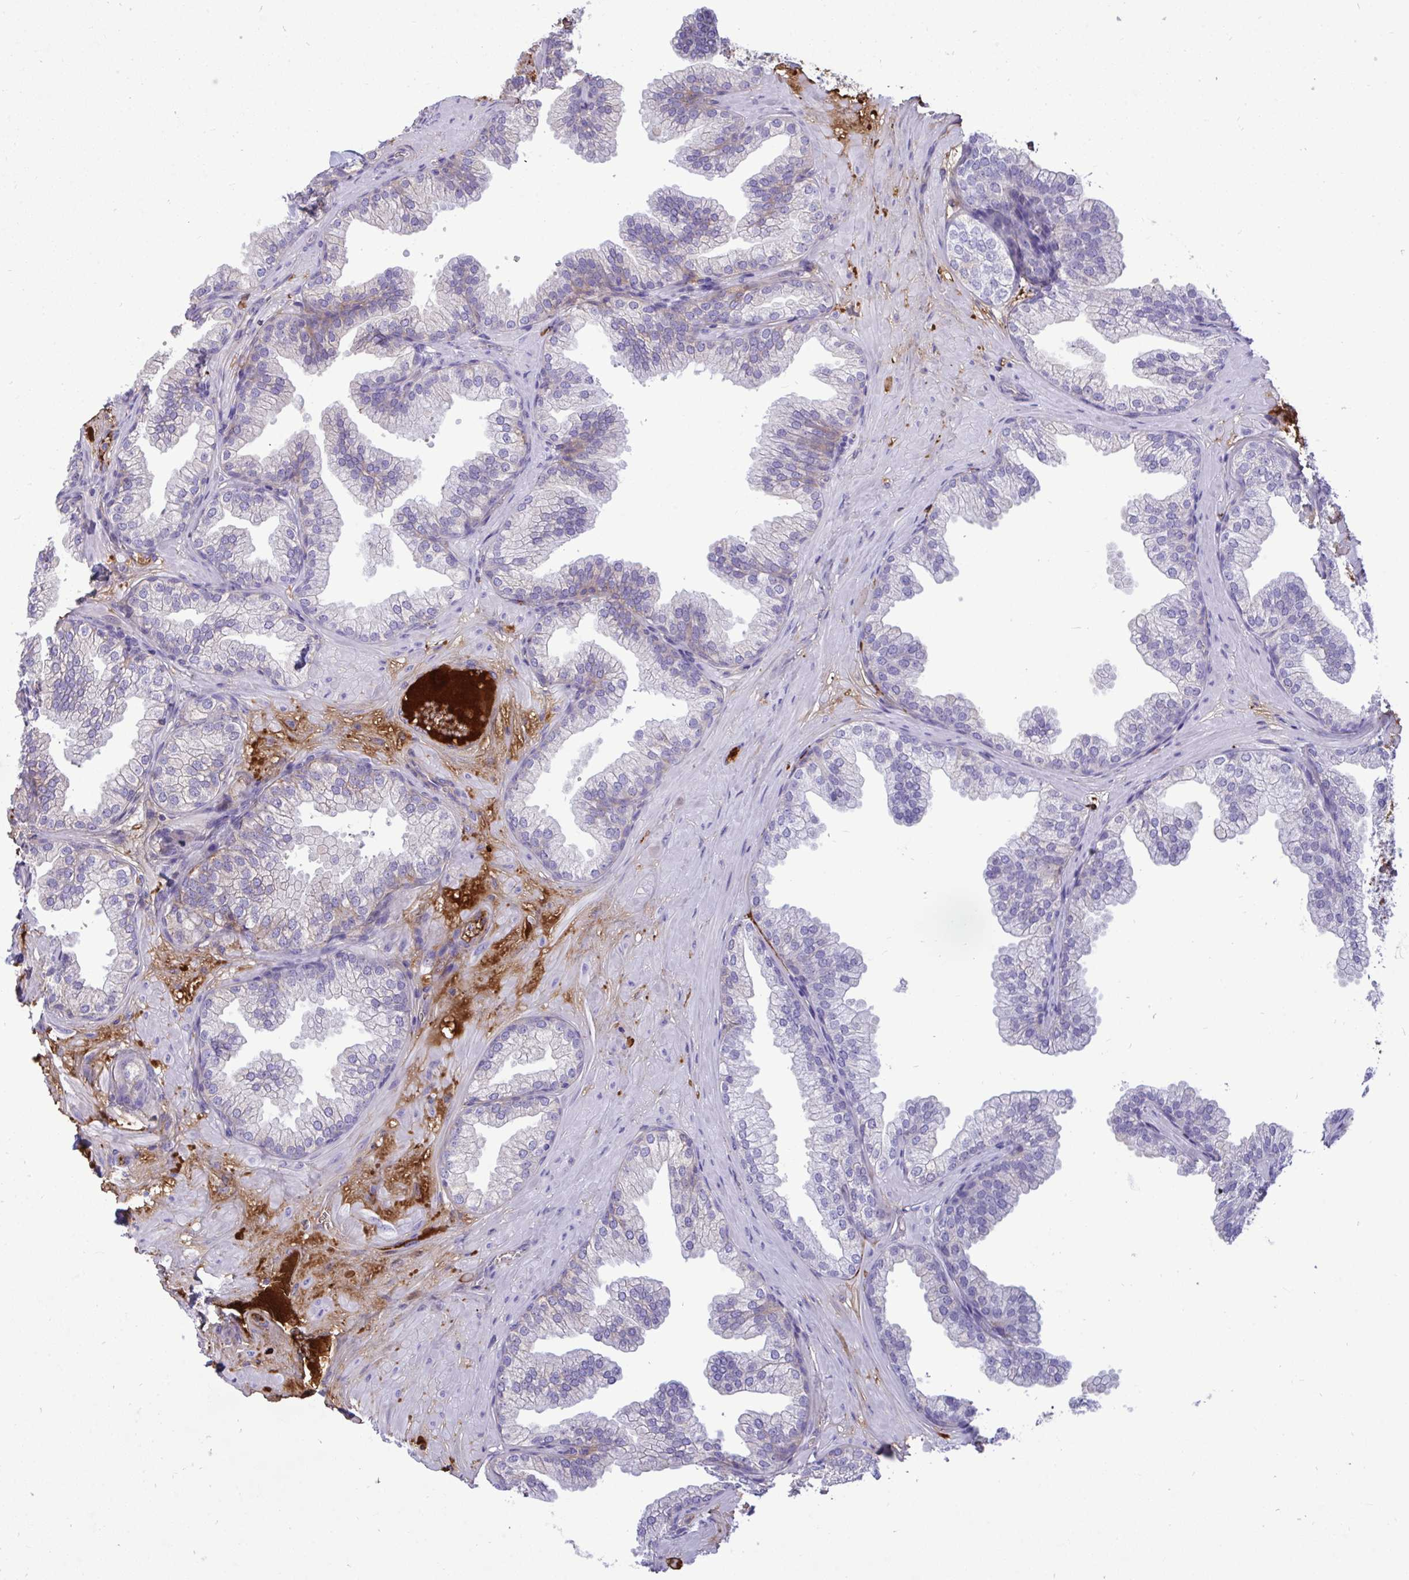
{"staining": {"intensity": "weak", "quantity": "<25%", "location": "cytoplasmic/membranous"}, "tissue": "prostate", "cell_type": "Glandular cells", "image_type": "normal", "snomed": [{"axis": "morphology", "description": "Normal tissue, NOS"}, {"axis": "topography", "description": "Prostate"}], "caption": "DAB immunohistochemical staining of unremarkable prostate reveals no significant positivity in glandular cells. The staining is performed using DAB brown chromogen with nuclei counter-stained in using hematoxylin.", "gene": "F2", "patient": {"sex": "male", "age": 37}}